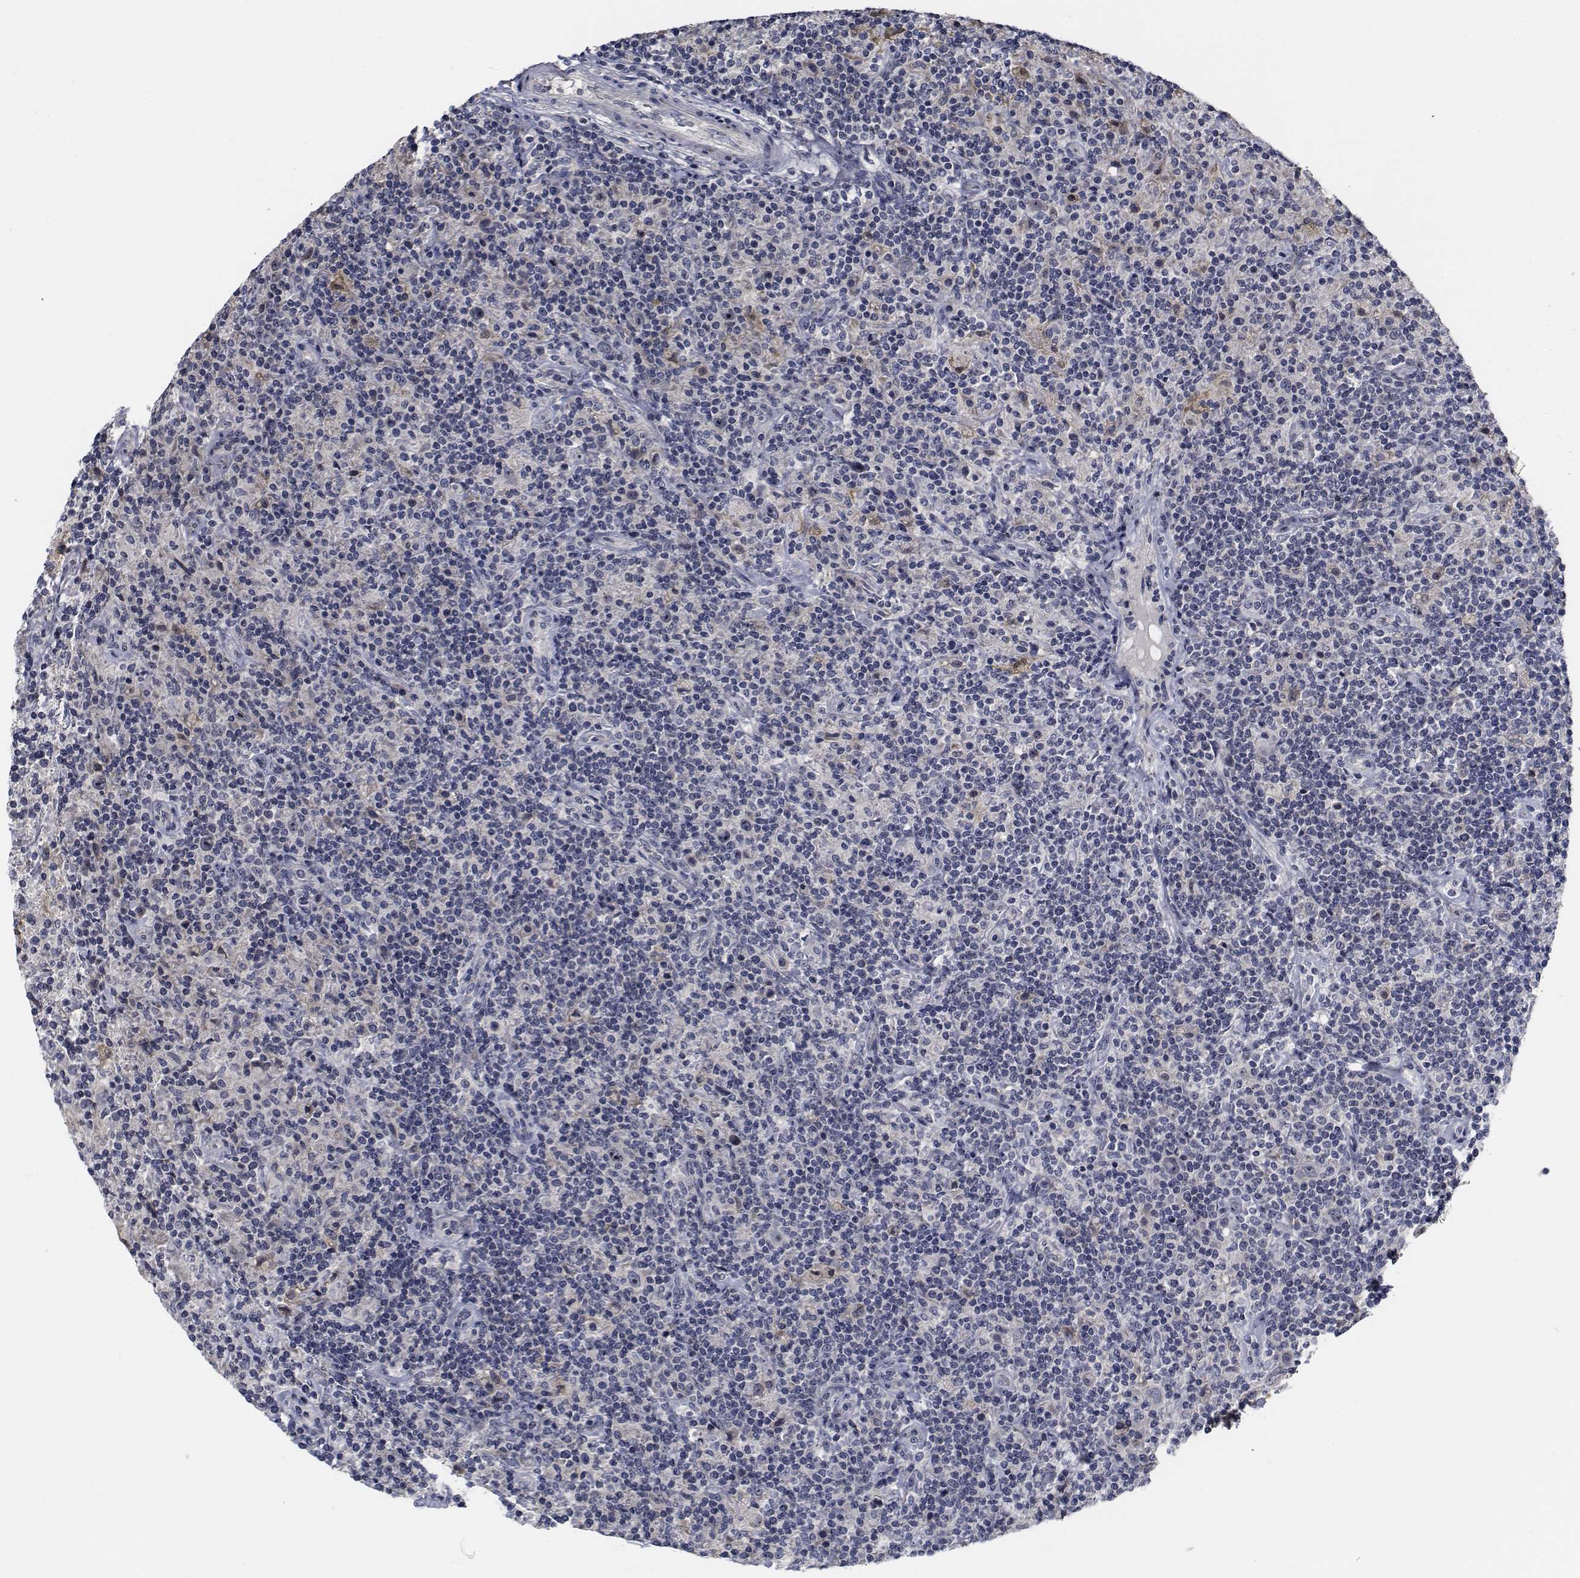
{"staining": {"intensity": "negative", "quantity": "none", "location": "none"}, "tissue": "lymphoma", "cell_type": "Tumor cells", "image_type": "cancer", "snomed": [{"axis": "morphology", "description": "Hodgkin's disease, NOS"}, {"axis": "topography", "description": "Lymph node"}], "caption": "Photomicrograph shows no significant protein positivity in tumor cells of Hodgkin's disease.", "gene": "NVL", "patient": {"sex": "male", "age": 70}}